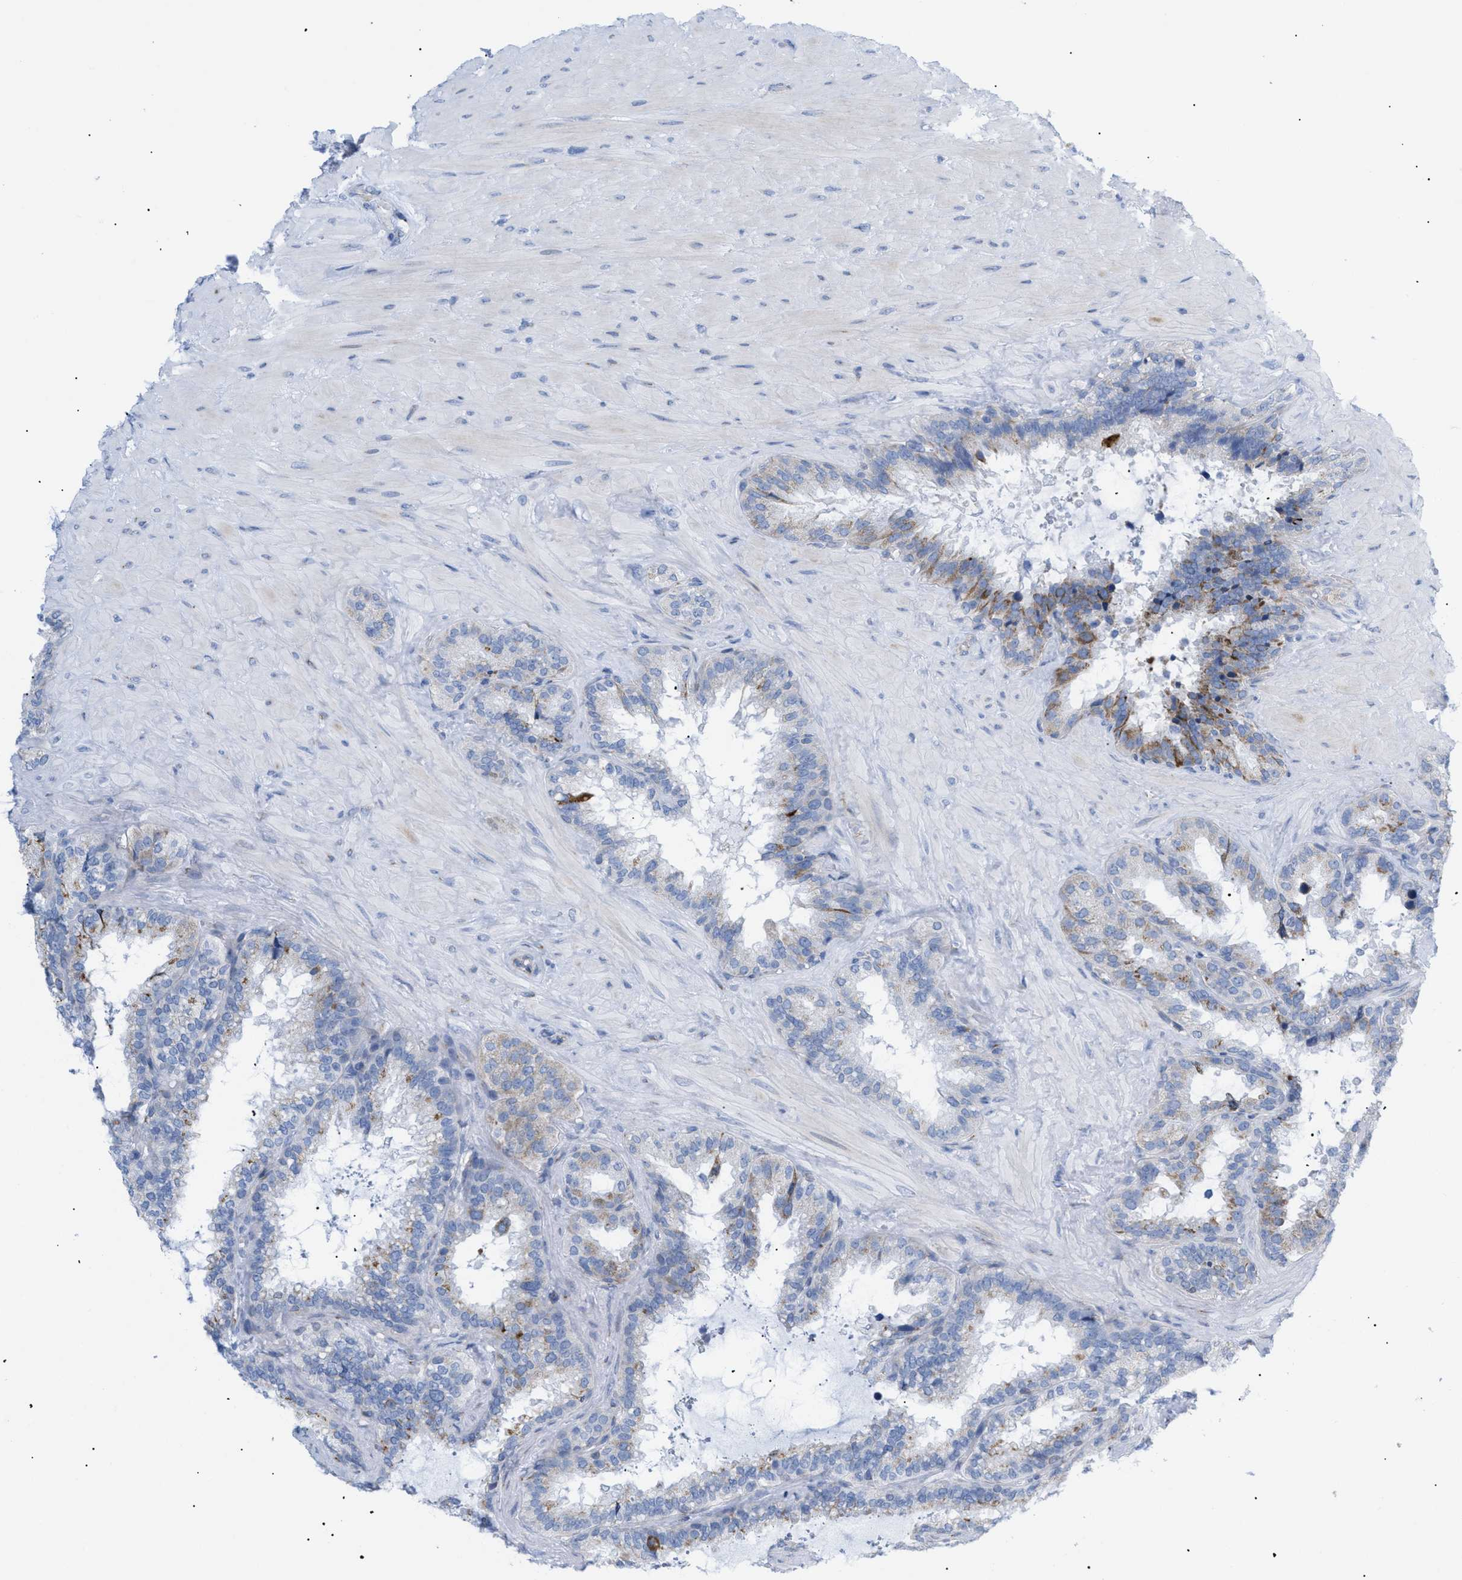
{"staining": {"intensity": "moderate", "quantity": "<25%", "location": "cytoplasmic/membranous"}, "tissue": "seminal vesicle", "cell_type": "Glandular cells", "image_type": "normal", "snomed": [{"axis": "morphology", "description": "Normal tissue, NOS"}, {"axis": "topography", "description": "Seminal veicle"}], "caption": "Protein analysis of normal seminal vesicle displays moderate cytoplasmic/membranous staining in approximately <25% of glandular cells.", "gene": "TMEM17", "patient": {"sex": "male", "age": 46}}